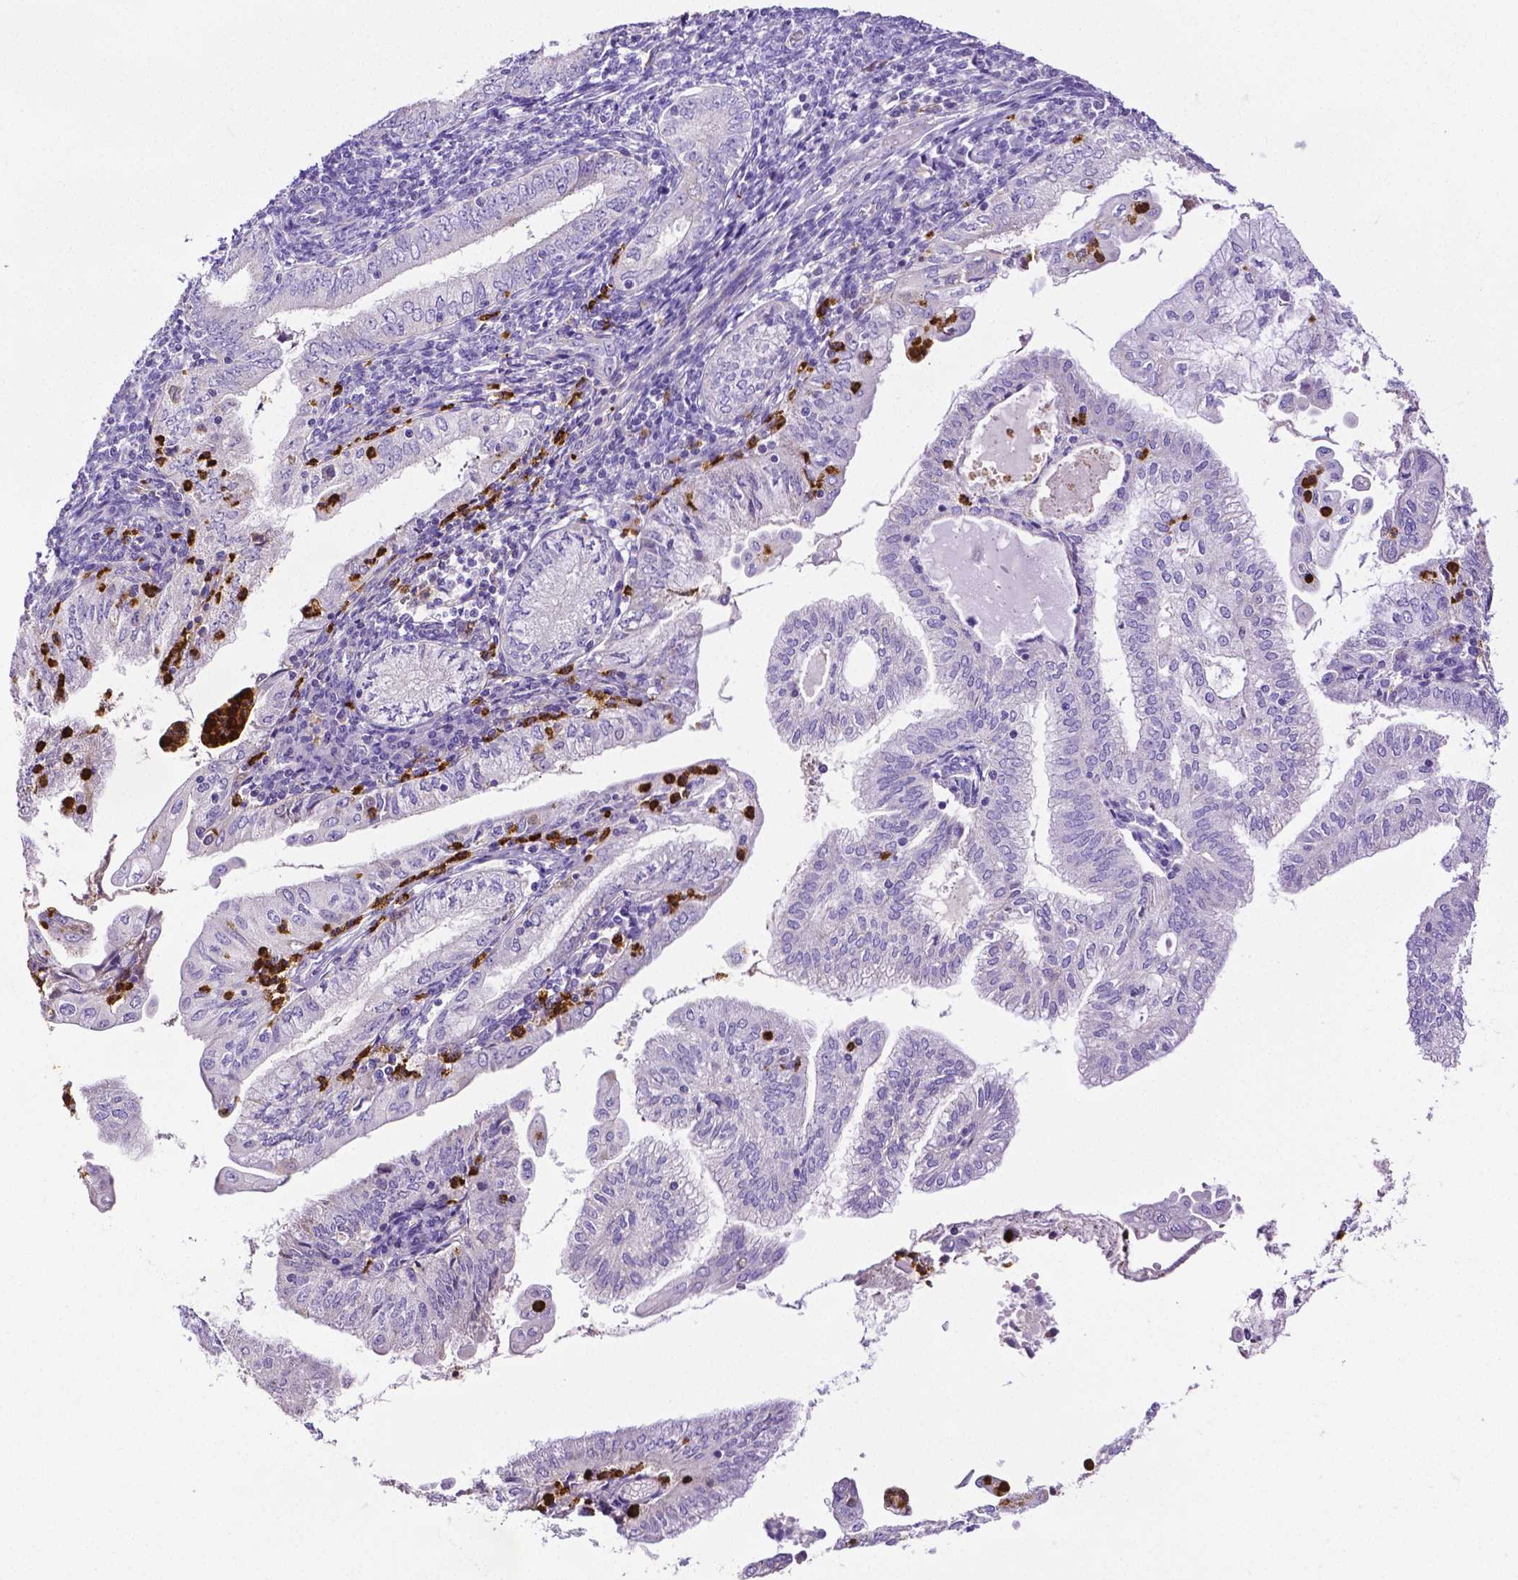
{"staining": {"intensity": "negative", "quantity": "none", "location": "none"}, "tissue": "endometrial cancer", "cell_type": "Tumor cells", "image_type": "cancer", "snomed": [{"axis": "morphology", "description": "Adenocarcinoma, NOS"}, {"axis": "topography", "description": "Endometrium"}], "caption": "An image of human adenocarcinoma (endometrial) is negative for staining in tumor cells.", "gene": "MMP9", "patient": {"sex": "female", "age": 55}}